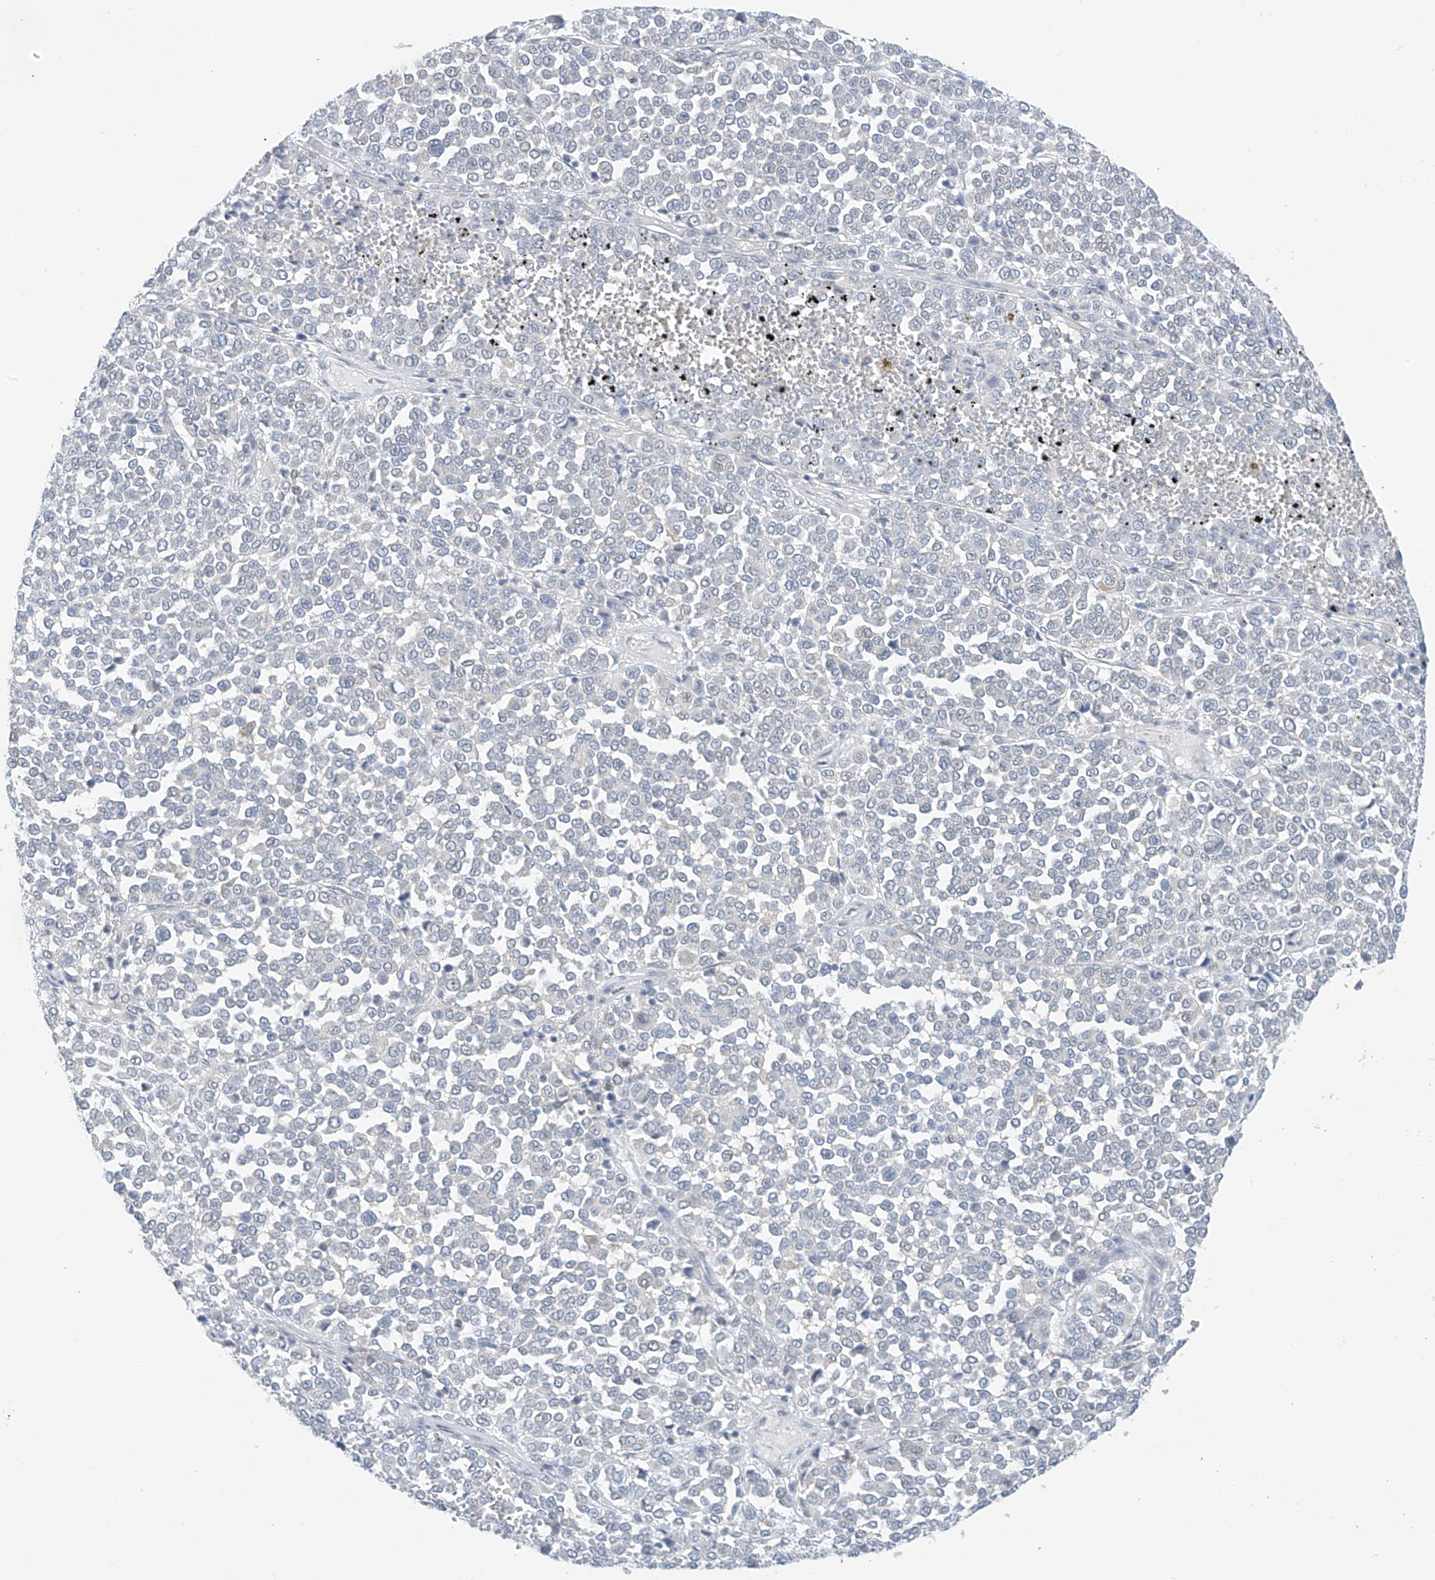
{"staining": {"intensity": "negative", "quantity": "none", "location": "none"}, "tissue": "melanoma", "cell_type": "Tumor cells", "image_type": "cancer", "snomed": [{"axis": "morphology", "description": "Malignant melanoma, Metastatic site"}, {"axis": "topography", "description": "Pancreas"}], "caption": "Immunohistochemistry of melanoma demonstrates no staining in tumor cells. (Stains: DAB immunohistochemistry with hematoxylin counter stain, Microscopy: brightfield microscopy at high magnification).", "gene": "APLF", "patient": {"sex": "female", "age": 30}}